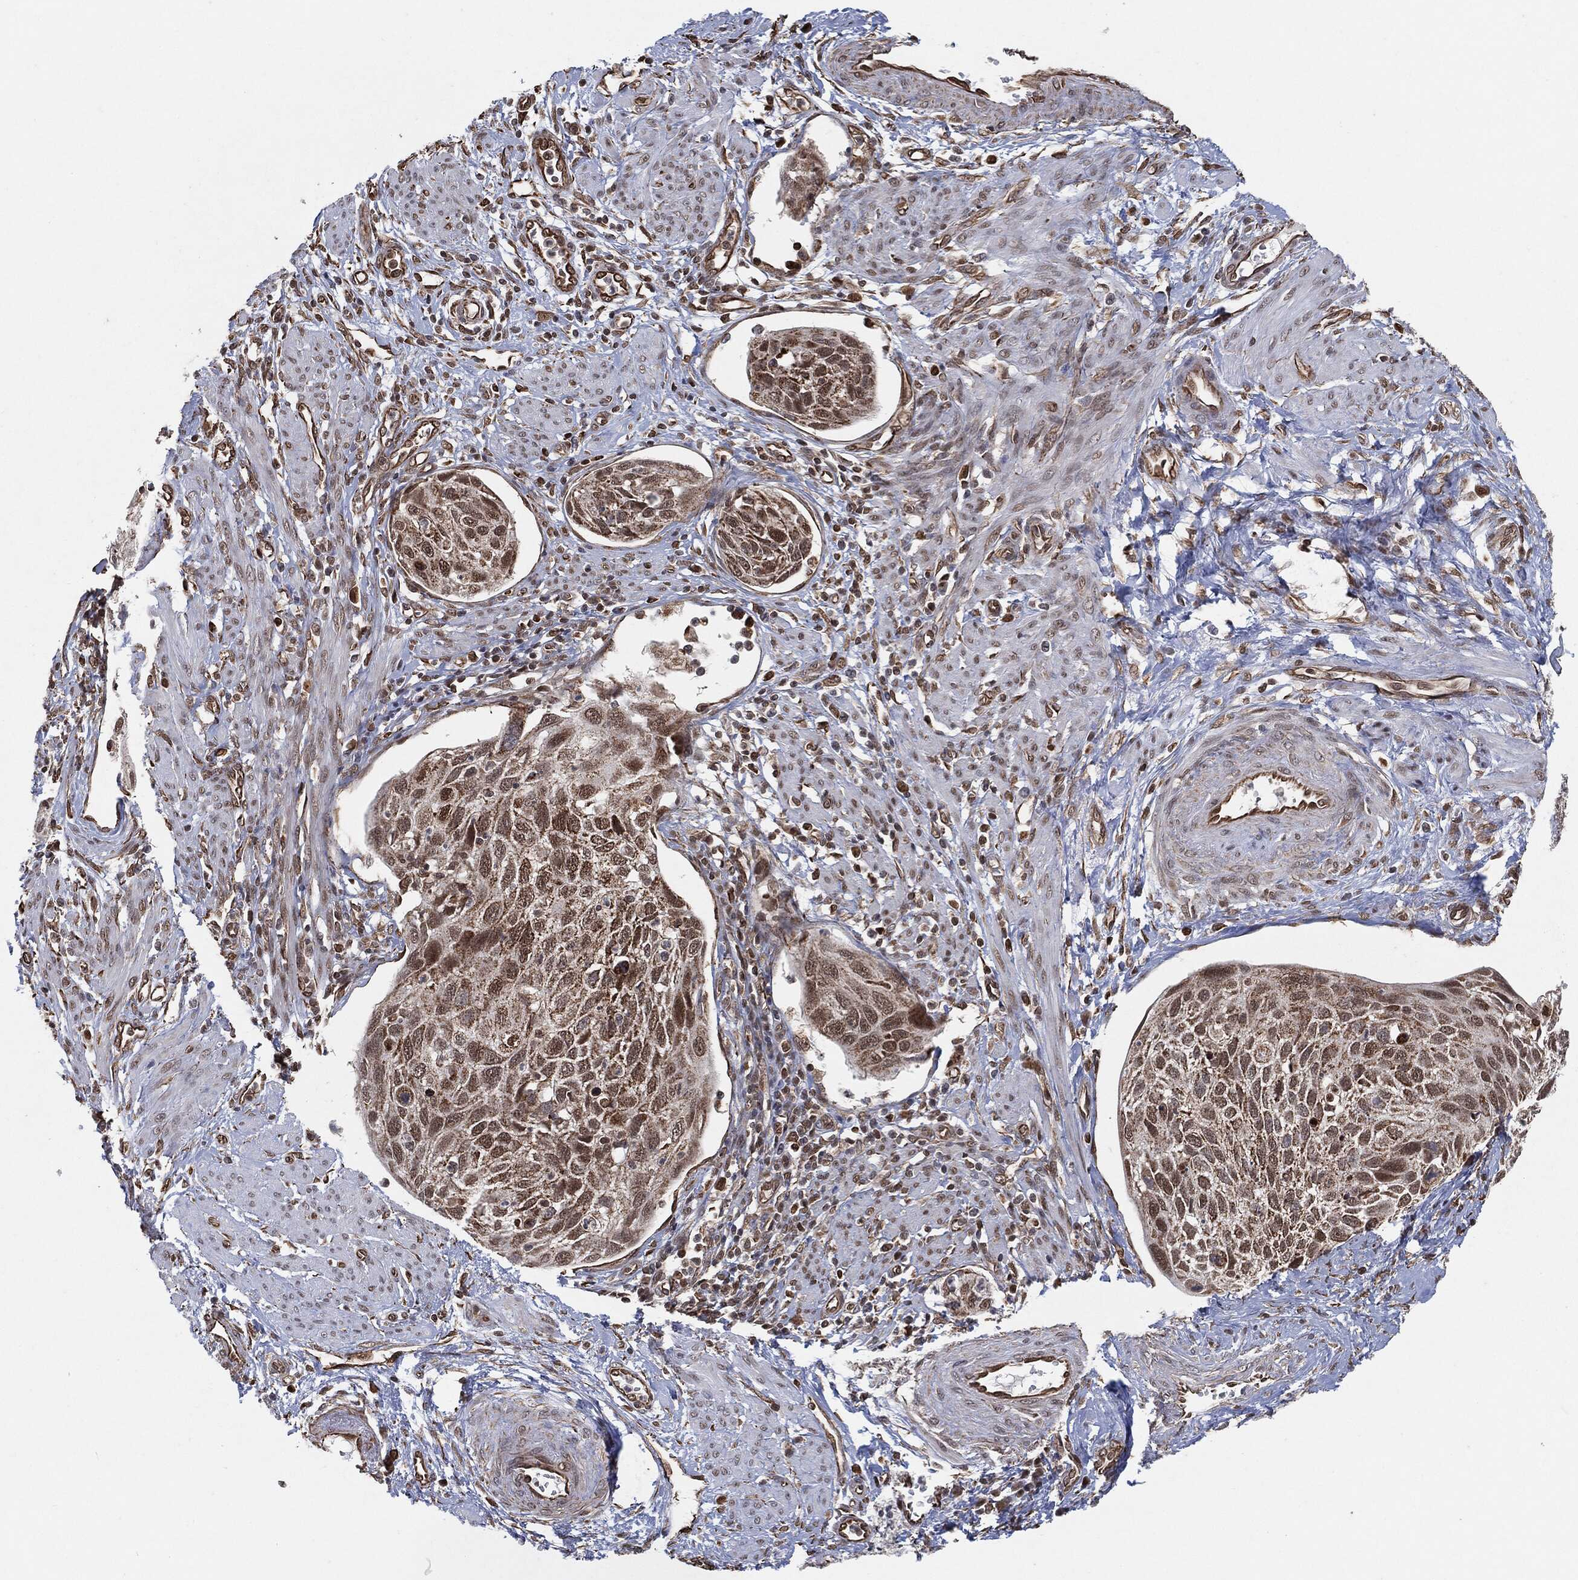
{"staining": {"intensity": "moderate", "quantity": "25%-75%", "location": "nuclear"}, "tissue": "cervical cancer", "cell_type": "Tumor cells", "image_type": "cancer", "snomed": [{"axis": "morphology", "description": "Squamous cell carcinoma, NOS"}, {"axis": "topography", "description": "Cervix"}], "caption": "Moderate nuclear protein positivity is appreciated in about 25%-75% of tumor cells in cervical squamous cell carcinoma.", "gene": "TP53RK", "patient": {"sex": "female", "age": 70}}